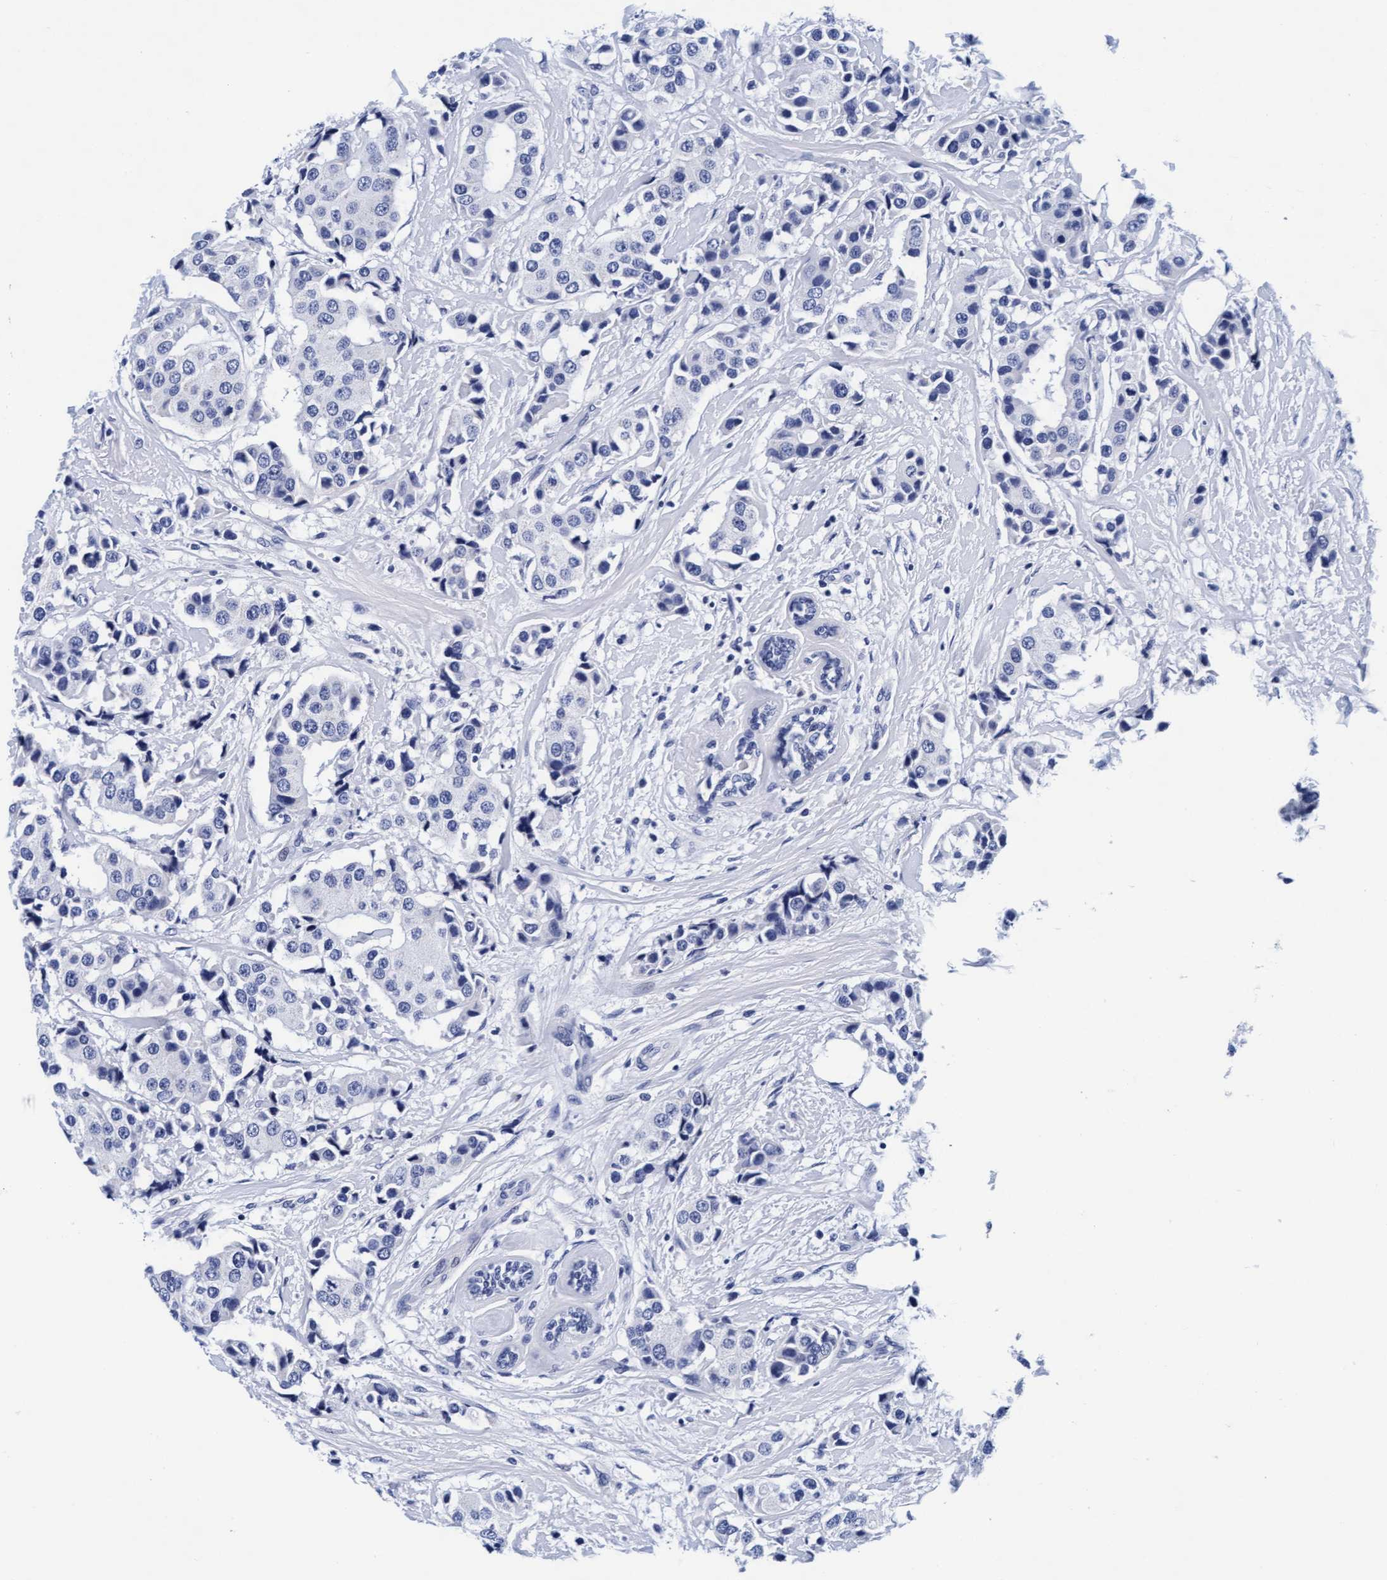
{"staining": {"intensity": "negative", "quantity": "none", "location": "none"}, "tissue": "breast cancer", "cell_type": "Tumor cells", "image_type": "cancer", "snomed": [{"axis": "morphology", "description": "Normal tissue, NOS"}, {"axis": "morphology", "description": "Duct carcinoma"}, {"axis": "topography", "description": "Breast"}], "caption": "Breast cancer was stained to show a protein in brown. There is no significant expression in tumor cells.", "gene": "ARSG", "patient": {"sex": "female", "age": 39}}